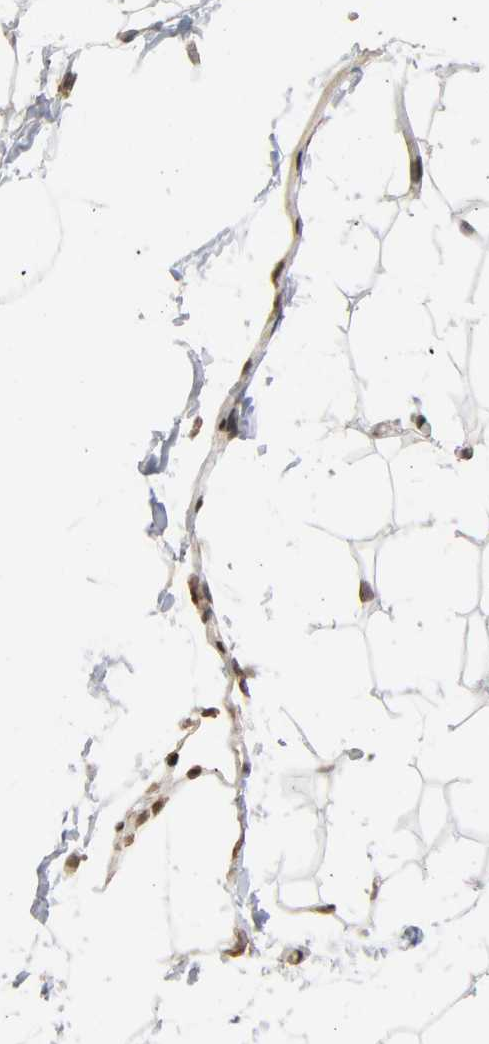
{"staining": {"intensity": "strong", "quantity": ">75%", "location": "nuclear"}, "tissue": "adipose tissue", "cell_type": "Adipocytes", "image_type": "normal", "snomed": [{"axis": "morphology", "description": "Normal tissue, NOS"}, {"axis": "topography", "description": "Soft tissue"}], "caption": "DAB immunohistochemical staining of unremarkable adipose tissue shows strong nuclear protein expression in about >75% of adipocytes.", "gene": "ZNF384", "patient": {"sex": "male", "age": 26}}